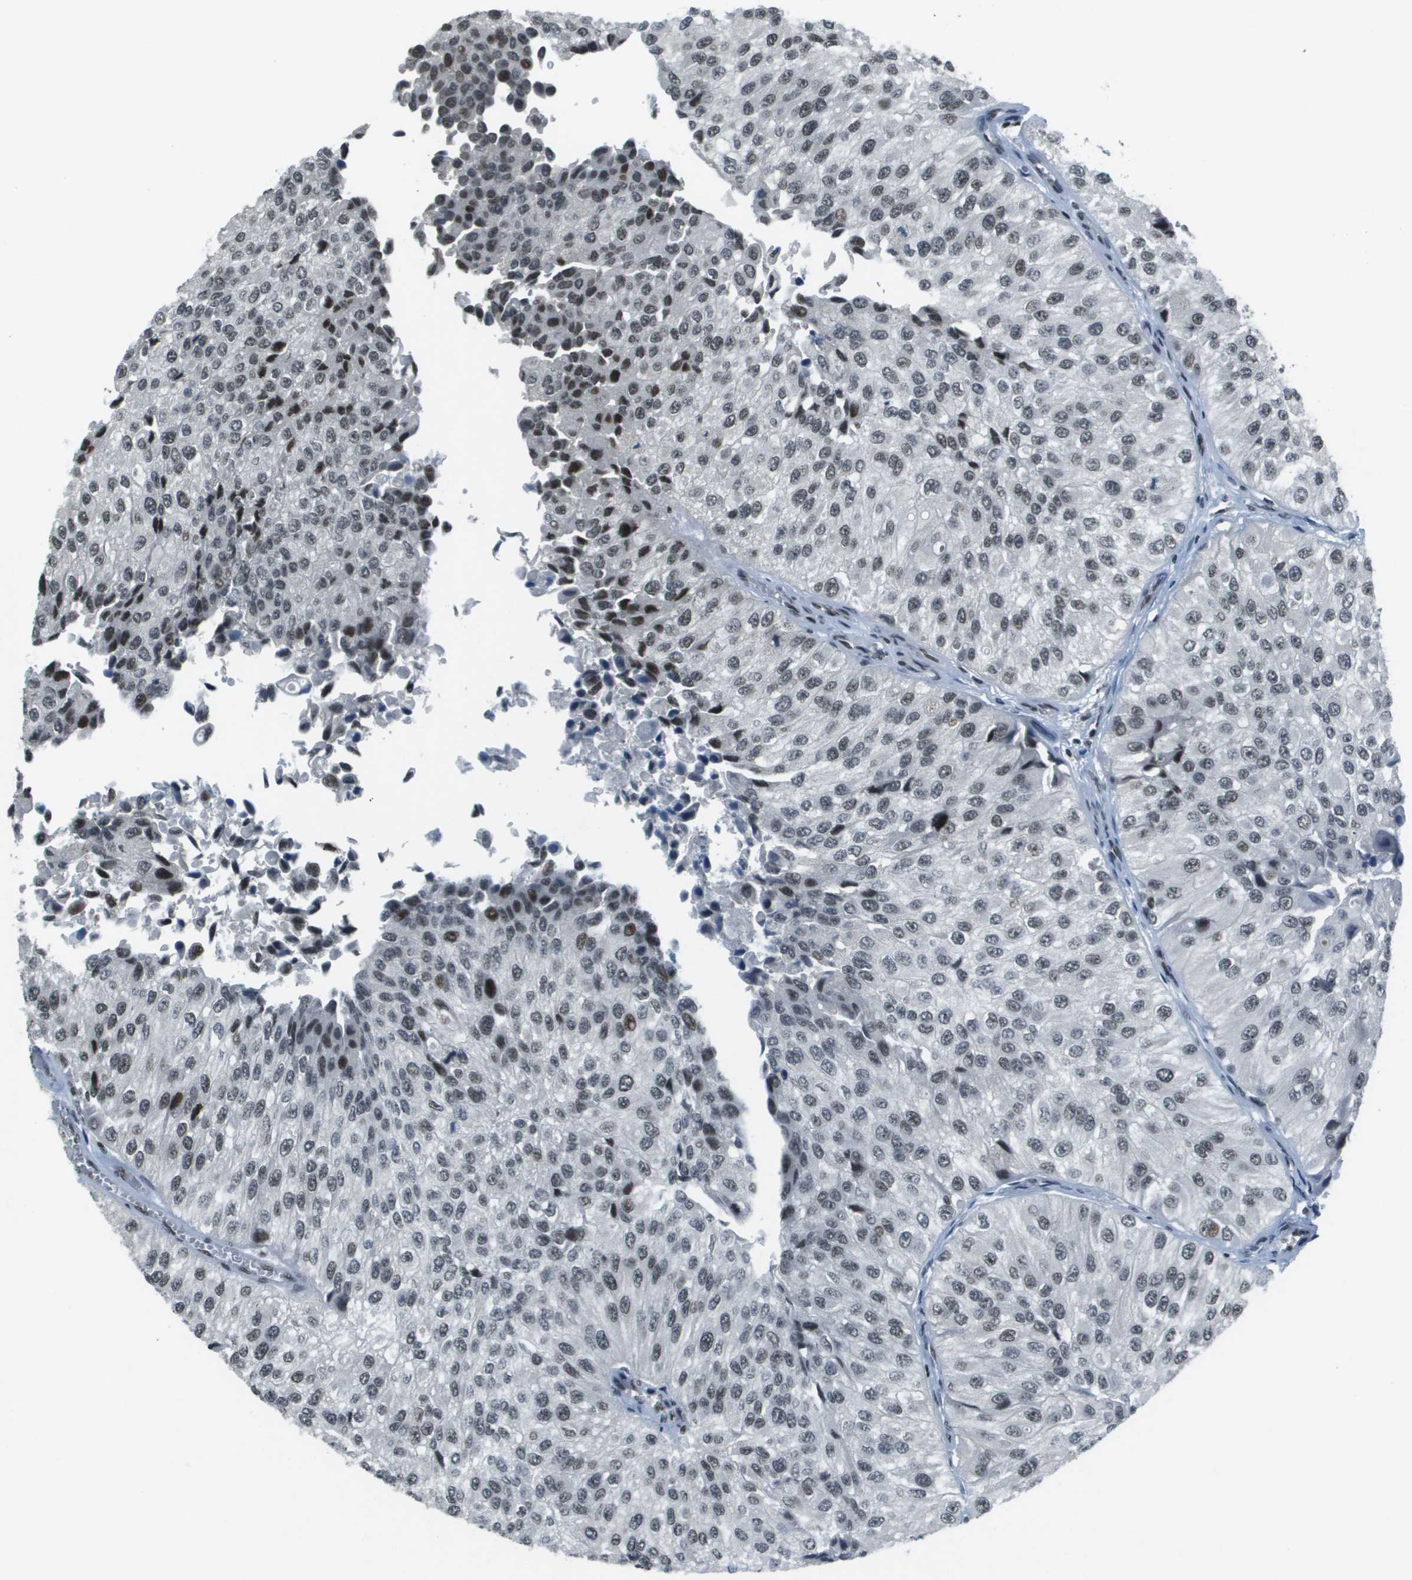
{"staining": {"intensity": "weak", "quantity": "25%-75%", "location": "nuclear"}, "tissue": "urothelial cancer", "cell_type": "Tumor cells", "image_type": "cancer", "snomed": [{"axis": "morphology", "description": "Urothelial carcinoma, High grade"}, {"axis": "topography", "description": "Kidney"}, {"axis": "topography", "description": "Urinary bladder"}], "caption": "Tumor cells show low levels of weak nuclear expression in about 25%-75% of cells in urothelial cancer.", "gene": "IRF7", "patient": {"sex": "male", "age": 77}}